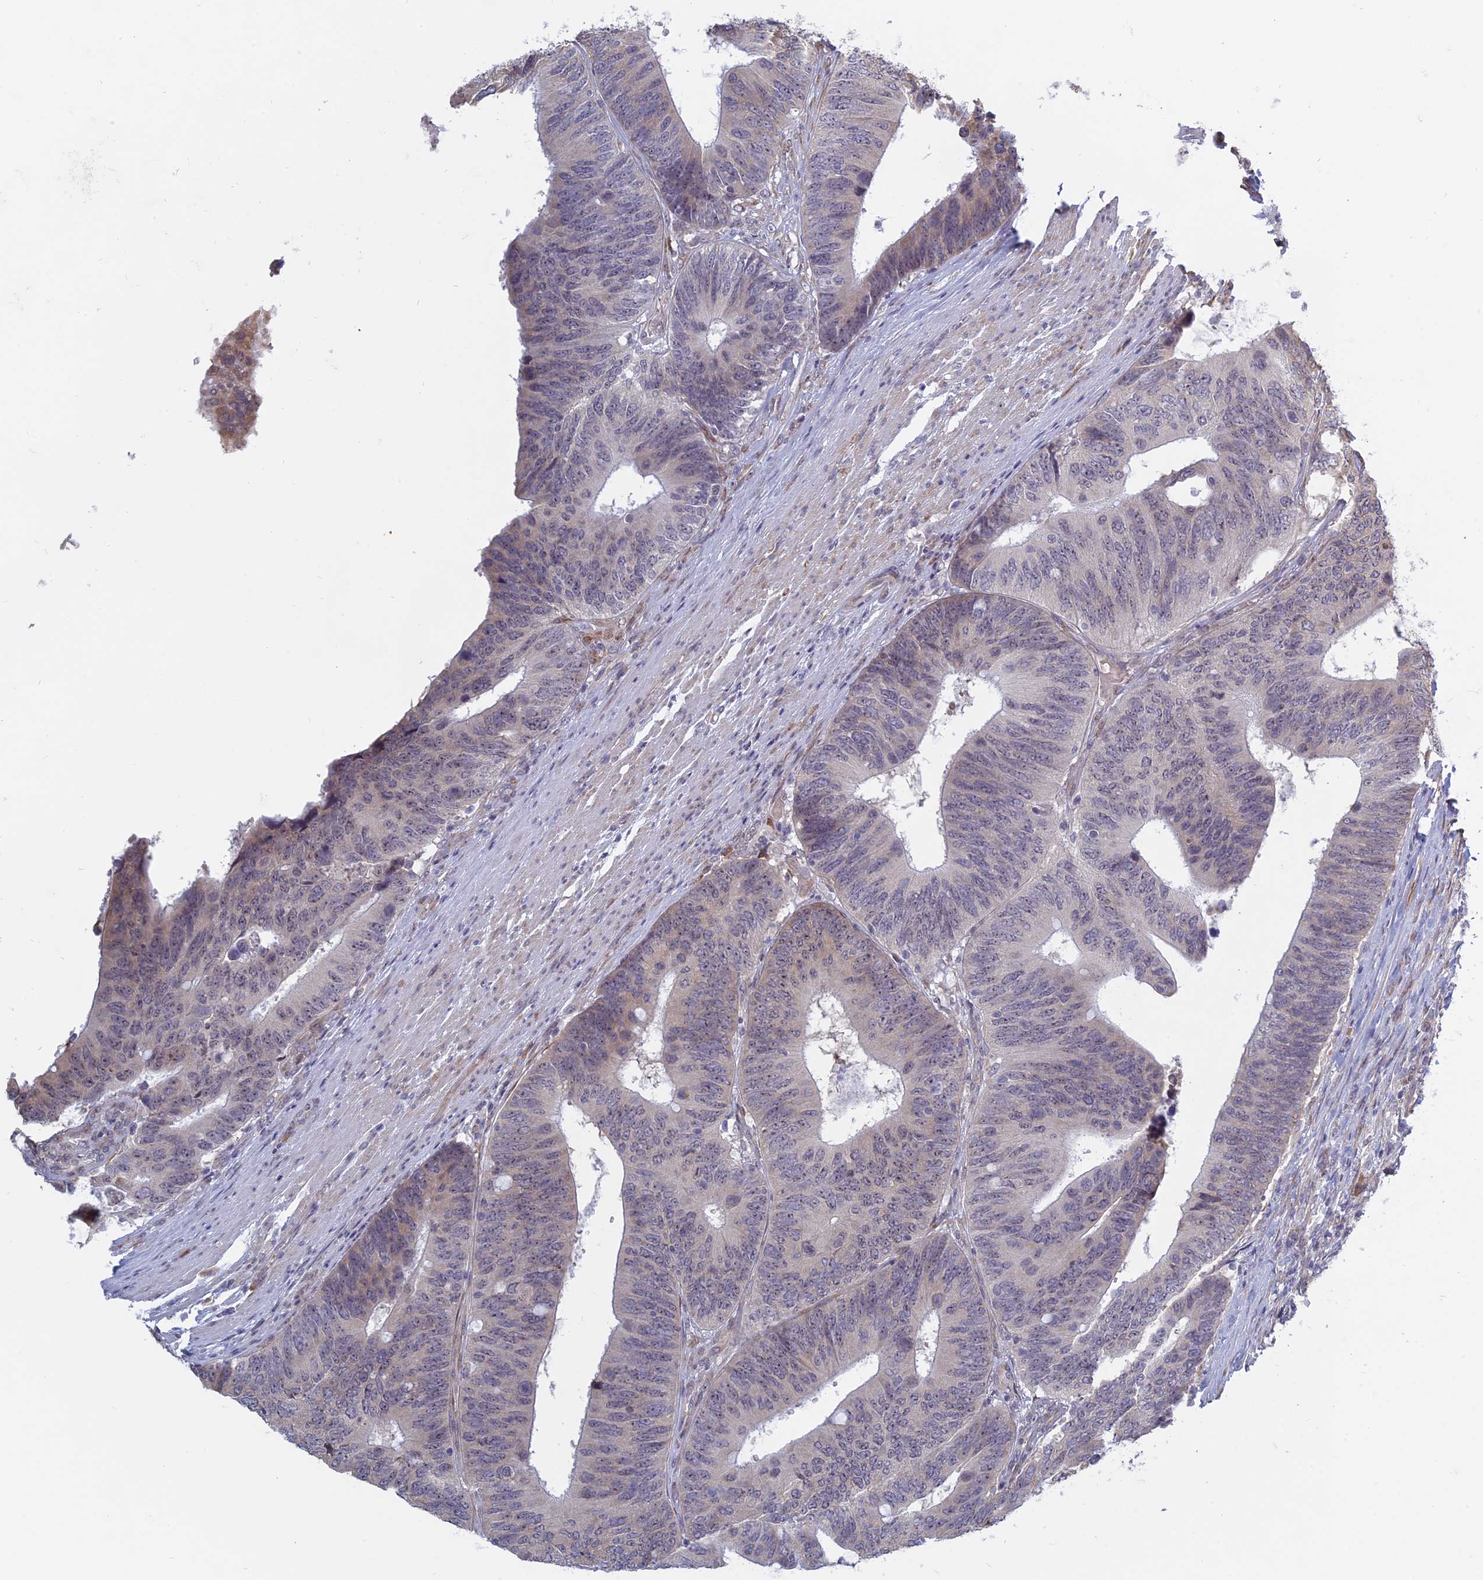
{"staining": {"intensity": "weak", "quantity": "<25%", "location": "cytoplasmic/membranous"}, "tissue": "colorectal cancer", "cell_type": "Tumor cells", "image_type": "cancer", "snomed": [{"axis": "morphology", "description": "Adenocarcinoma, NOS"}, {"axis": "topography", "description": "Colon"}], "caption": "This micrograph is of colorectal cancer (adenocarcinoma) stained with immunohistochemistry to label a protein in brown with the nuclei are counter-stained blue. There is no positivity in tumor cells.", "gene": "RPS19BP1", "patient": {"sex": "male", "age": 87}}